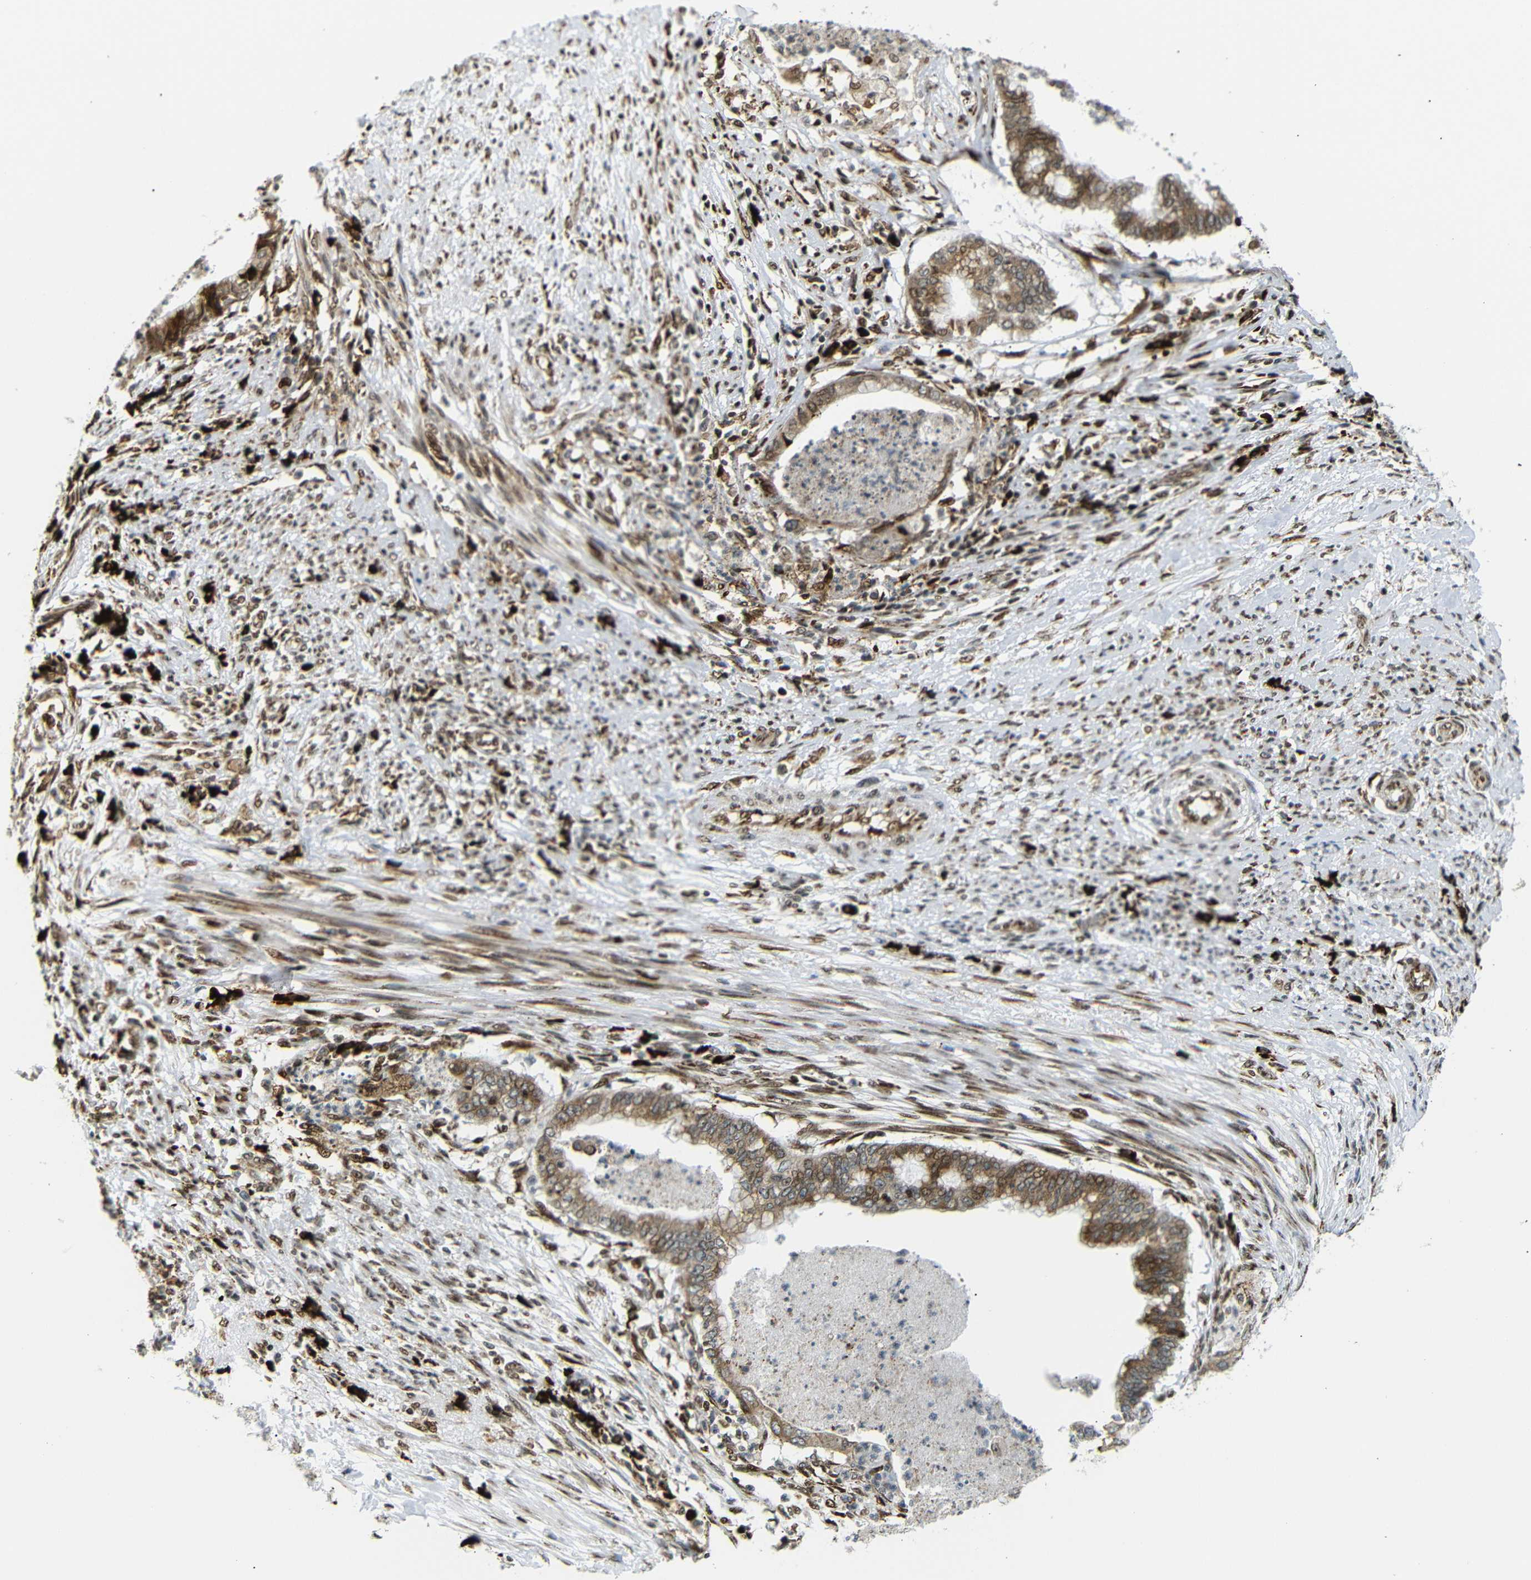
{"staining": {"intensity": "moderate", "quantity": ">75%", "location": "cytoplasmic/membranous"}, "tissue": "endometrial cancer", "cell_type": "Tumor cells", "image_type": "cancer", "snomed": [{"axis": "morphology", "description": "Necrosis, NOS"}, {"axis": "morphology", "description": "Adenocarcinoma, NOS"}, {"axis": "topography", "description": "Endometrium"}], "caption": "A medium amount of moderate cytoplasmic/membranous staining is present in about >75% of tumor cells in endometrial cancer (adenocarcinoma) tissue. (Stains: DAB in brown, nuclei in blue, Microscopy: brightfield microscopy at high magnification).", "gene": "SPCS2", "patient": {"sex": "female", "age": 79}}